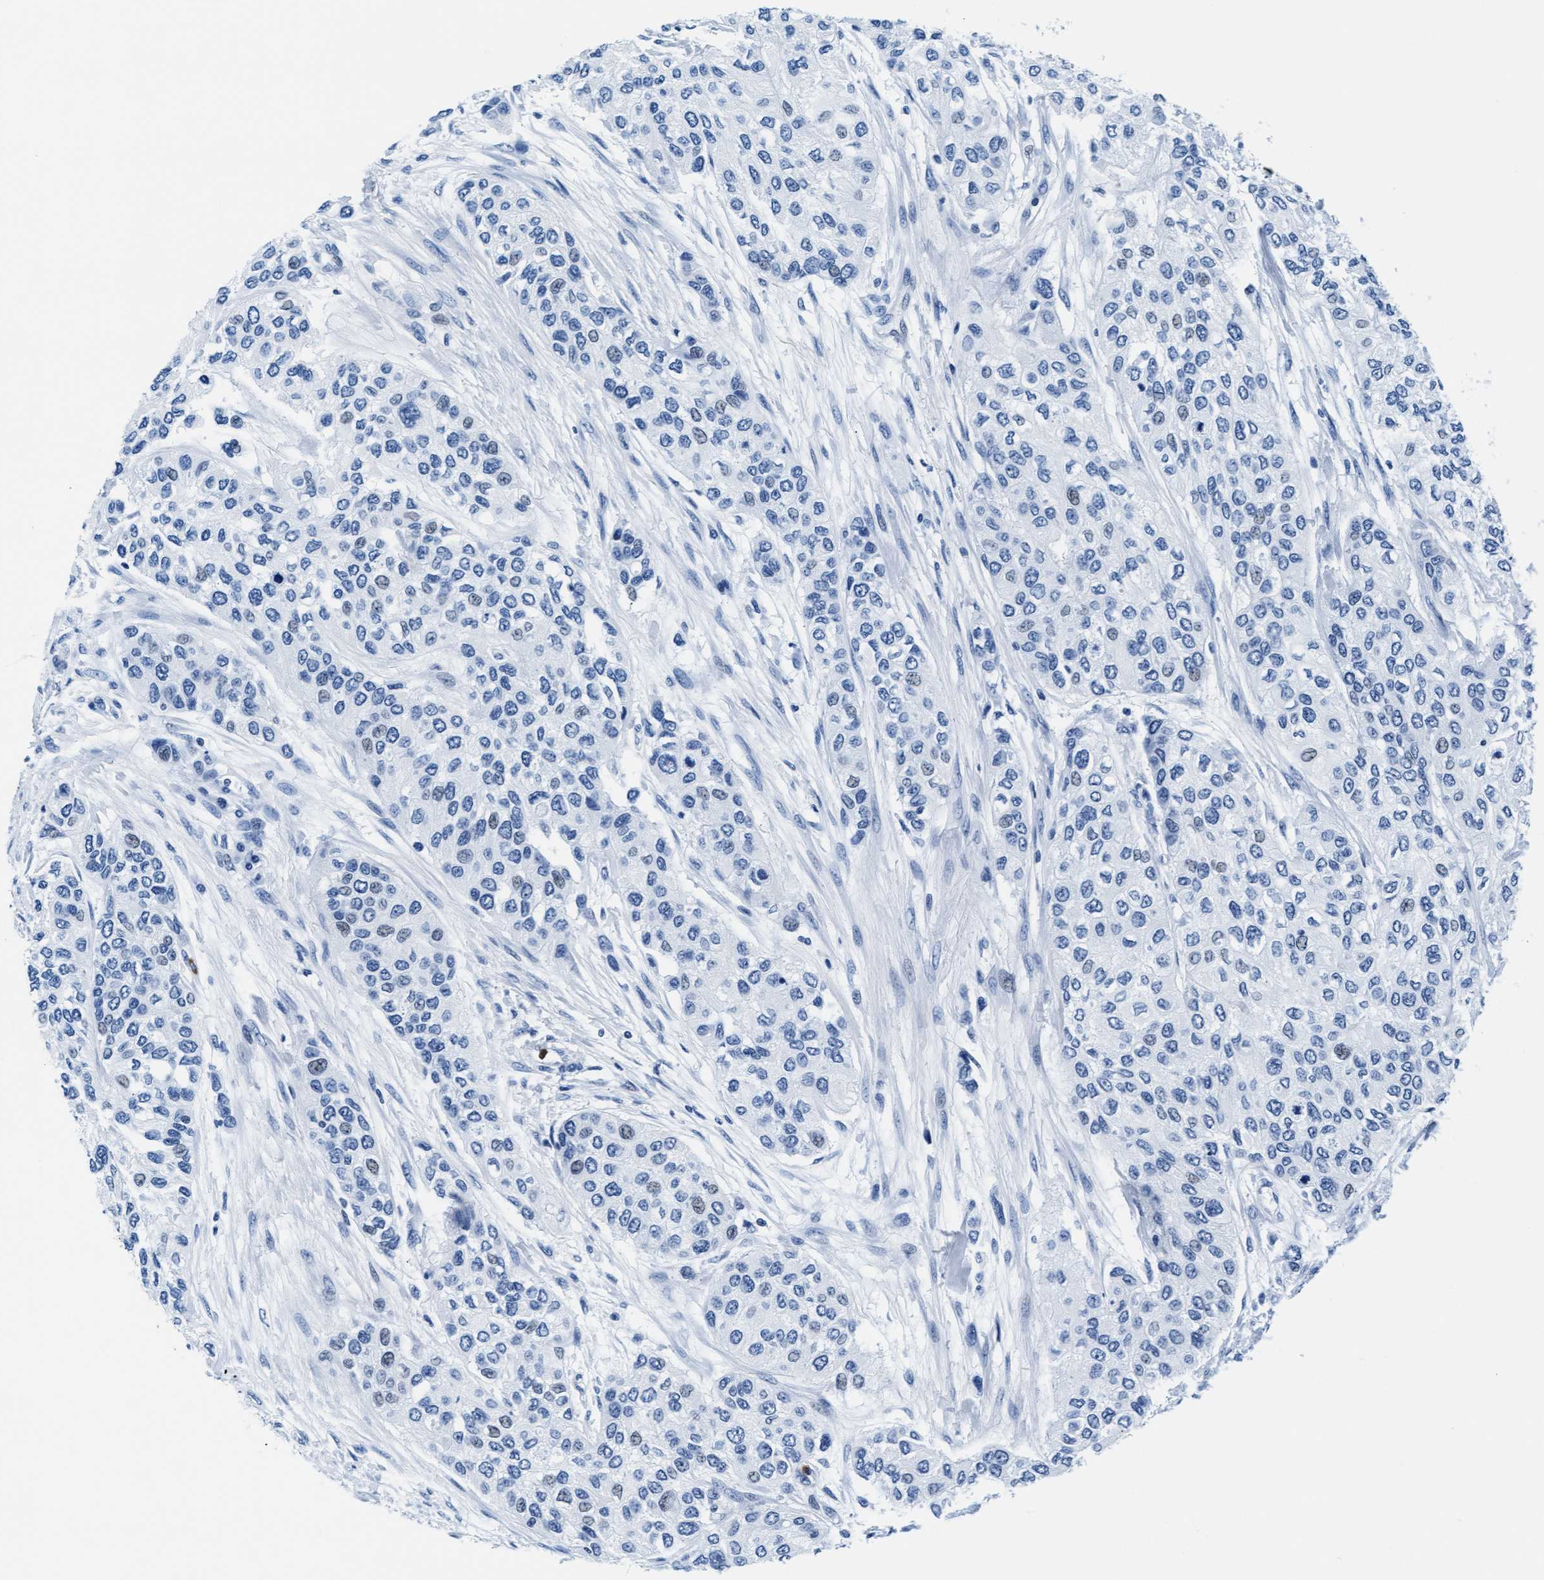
{"staining": {"intensity": "negative", "quantity": "none", "location": "none"}, "tissue": "urothelial cancer", "cell_type": "Tumor cells", "image_type": "cancer", "snomed": [{"axis": "morphology", "description": "Urothelial carcinoma, High grade"}, {"axis": "topography", "description": "Urinary bladder"}], "caption": "This is a photomicrograph of immunohistochemistry staining of urothelial cancer, which shows no staining in tumor cells. (DAB IHC with hematoxylin counter stain).", "gene": "MMP8", "patient": {"sex": "female", "age": 56}}